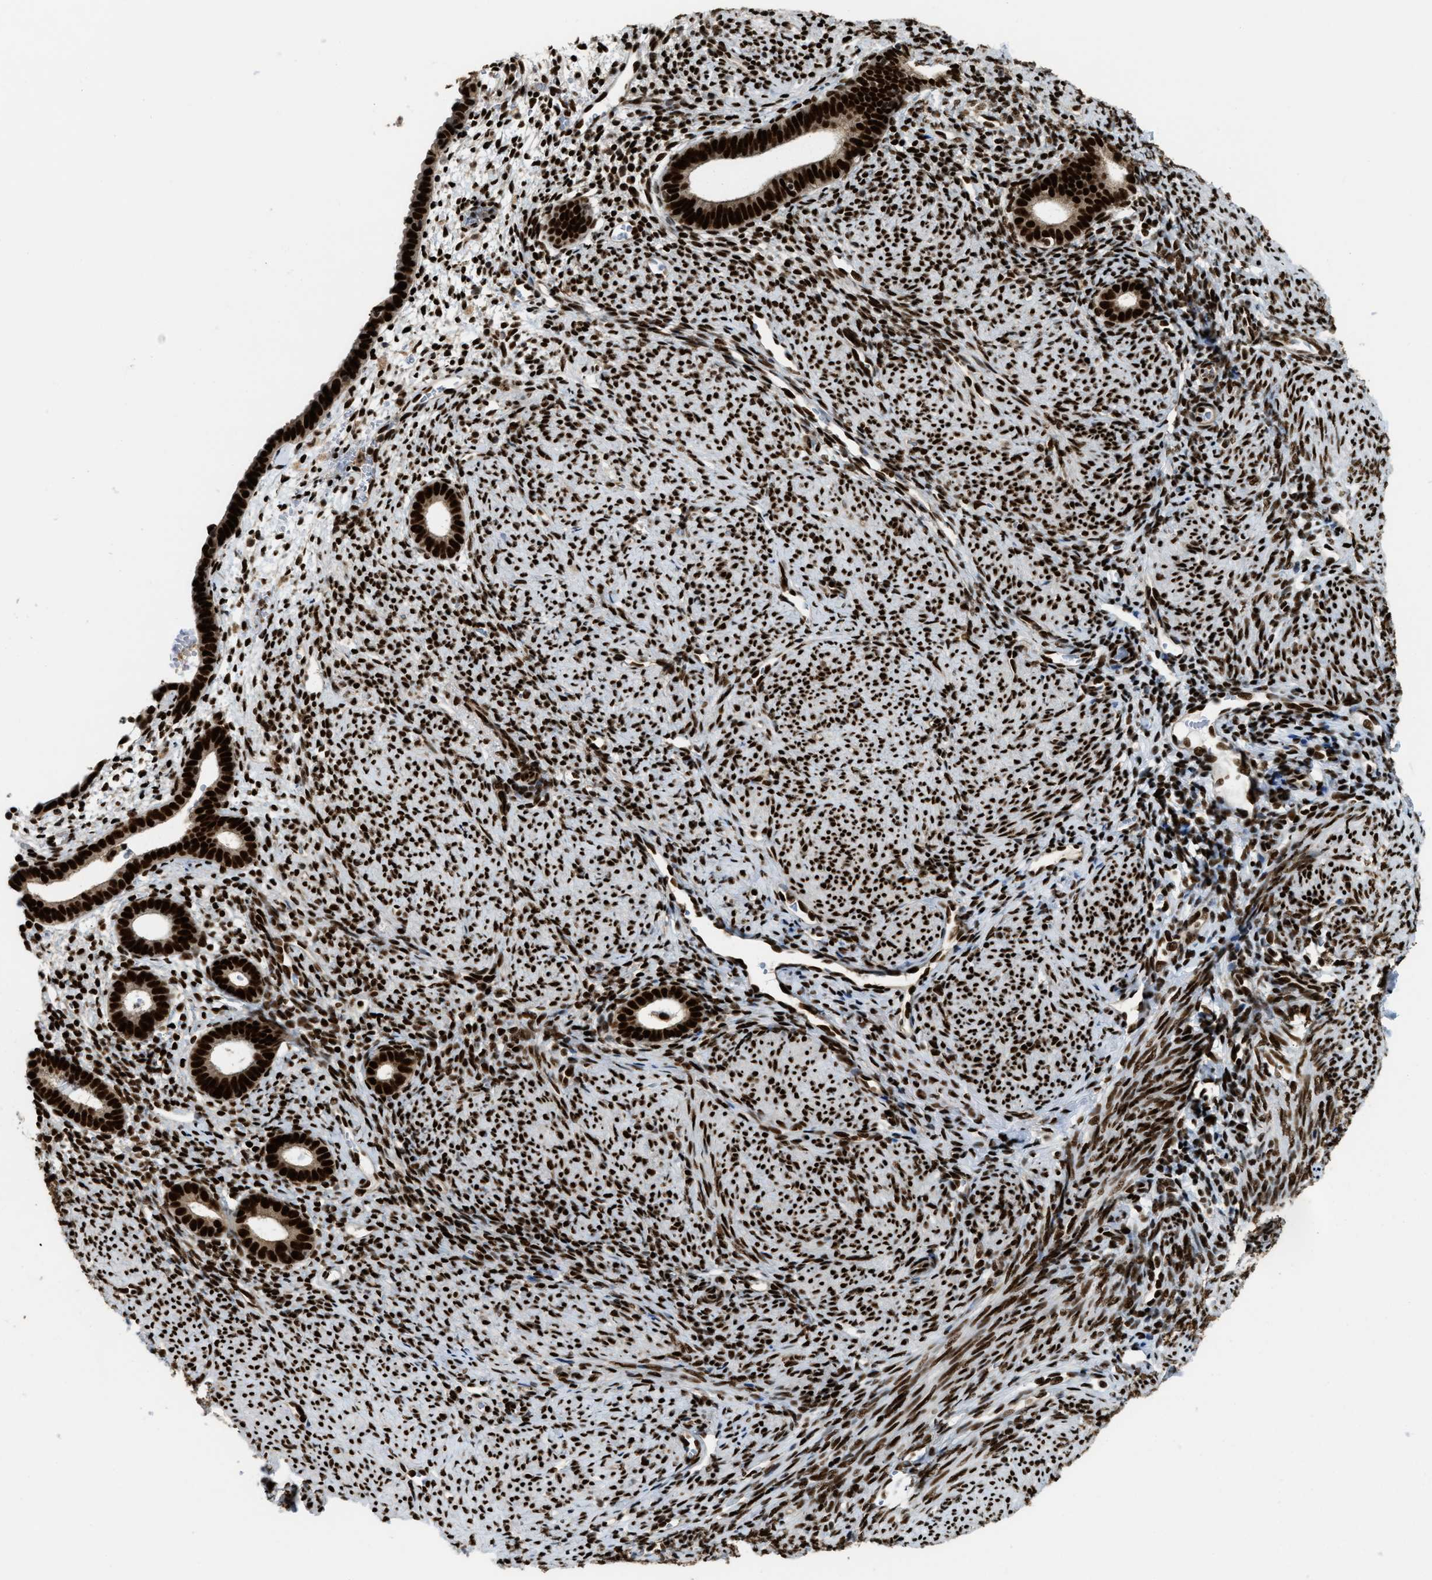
{"staining": {"intensity": "strong", "quantity": ">75%", "location": "nuclear"}, "tissue": "endometrium", "cell_type": "Cells in endometrial stroma", "image_type": "normal", "snomed": [{"axis": "morphology", "description": "Normal tissue, NOS"}, {"axis": "morphology", "description": "Adenocarcinoma, NOS"}, {"axis": "topography", "description": "Endometrium"}], "caption": "The micrograph exhibits staining of normal endometrium, revealing strong nuclear protein positivity (brown color) within cells in endometrial stroma.", "gene": "NUMA1", "patient": {"sex": "female", "age": 57}}